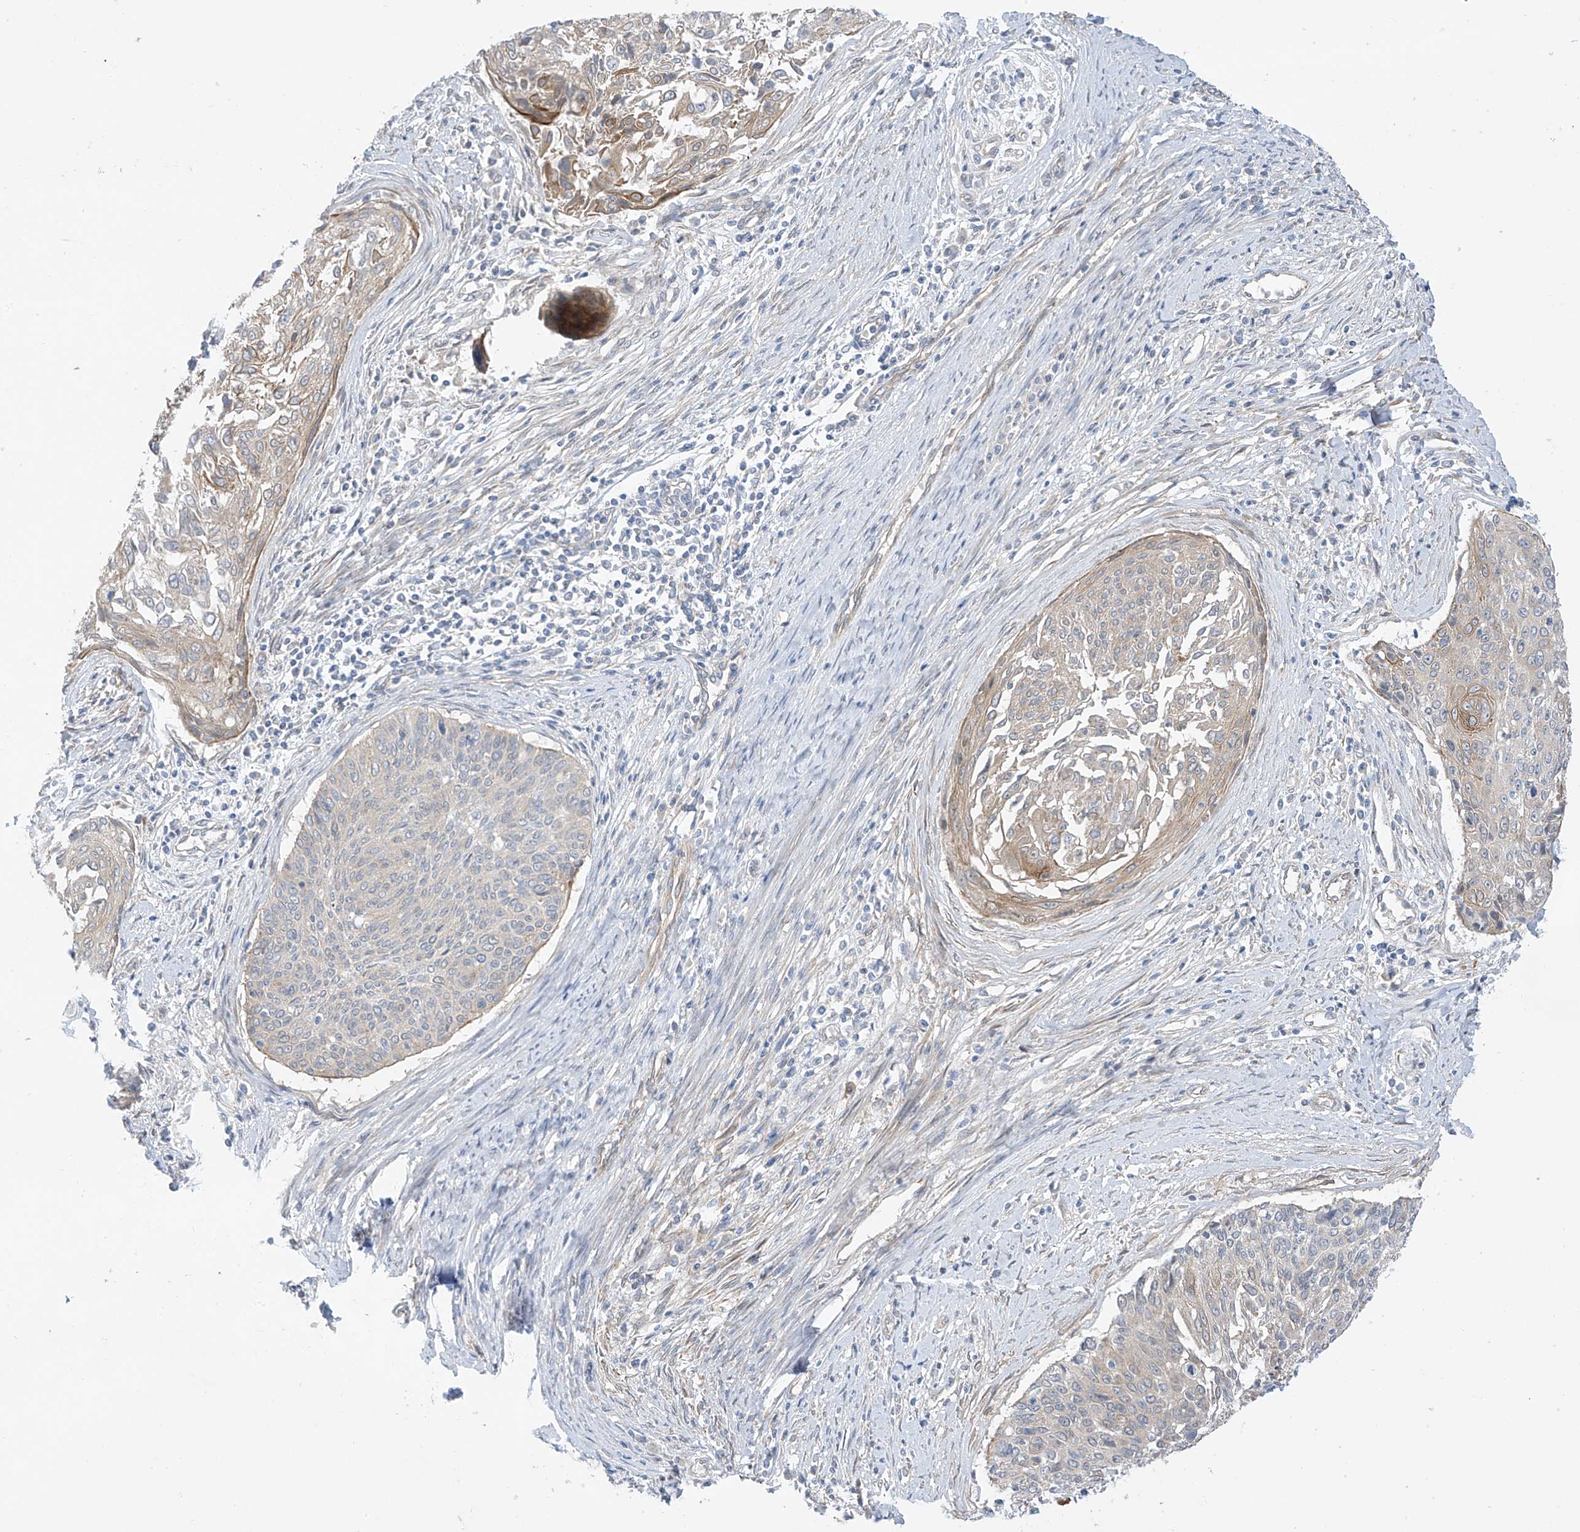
{"staining": {"intensity": "moderate", "quantity": "<25%", "location": "cytoplasmic/membranous"}, "tissue": "cervical cancer", "cell_type": "Tumor cells", "image_type": "cancer", "snomed": [{"axis": "morphology", "description": "Squamous cell carcinoma, NOS"}, {"axis": "topography", "description": "Cervix"}], "caption": "The immunohistochemical stain labels moderate cytoplasmic/membranous staining in tumor cells of cervical cancer (squamous cell carcinoma) tissue.", "gene": "EIPR1", "patient": {"sex": "female", "age": 55}}